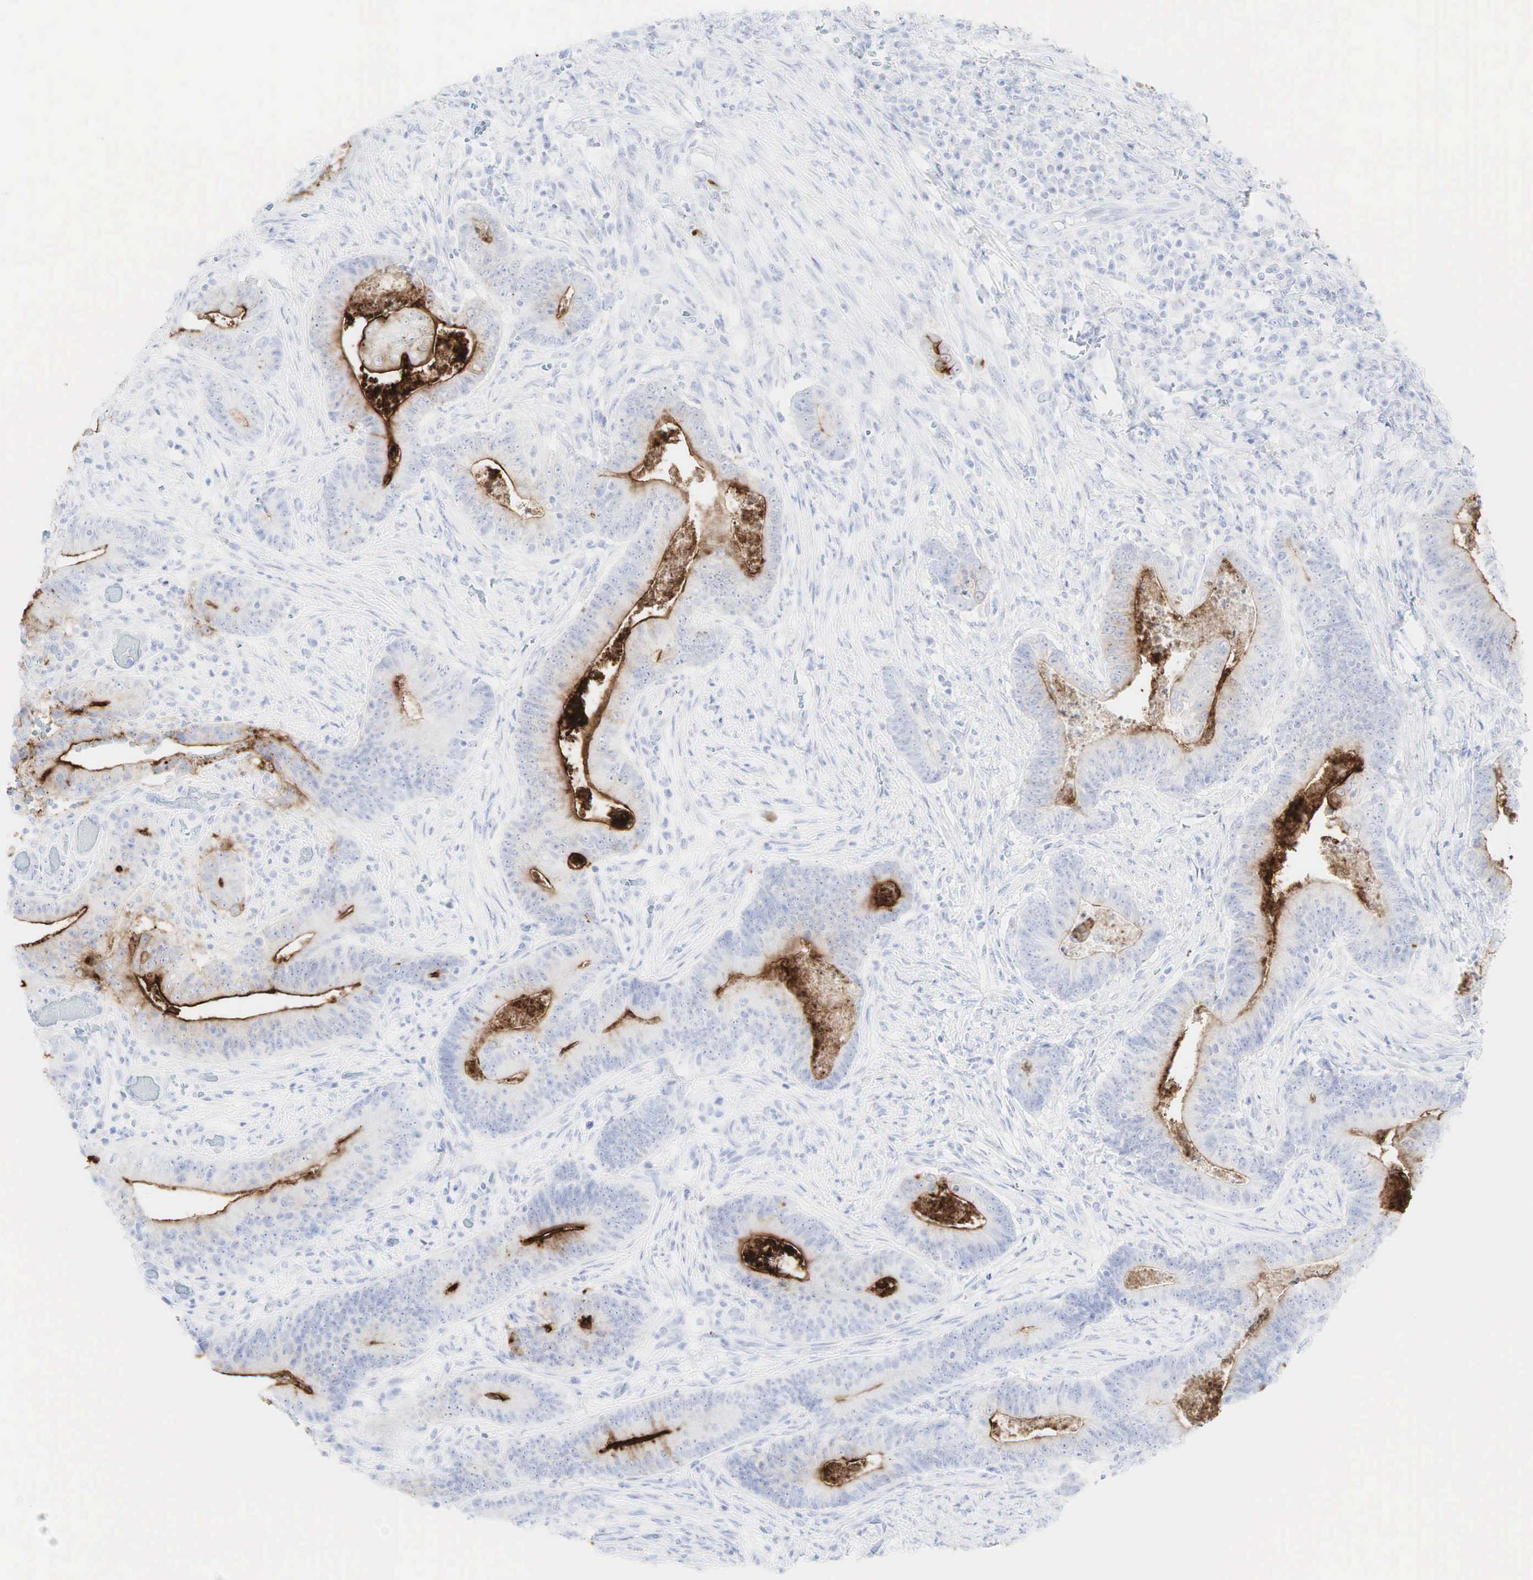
{"staining": {"intensity": "moderate", "quantity": "25%-75%", "location": "cytoplasmic/membranous"}, "tissue": "stomach cancer", "cell_type": "Tumor cells", "image_type": "cancer", "snomed": [{"axis": "morphology", "description": "Adenocarcinoma, NOS"}, {"axis": "topography", "description": "Stomach, lower"}], "caption": "Moderate cytoplasmic/membranous protein staining is appreciated in about 25%-75% of tumor cells in stomach adenocarcinoma.", "gene": "CEACAM5", "patient": {"sex": "female", "age": 86}}